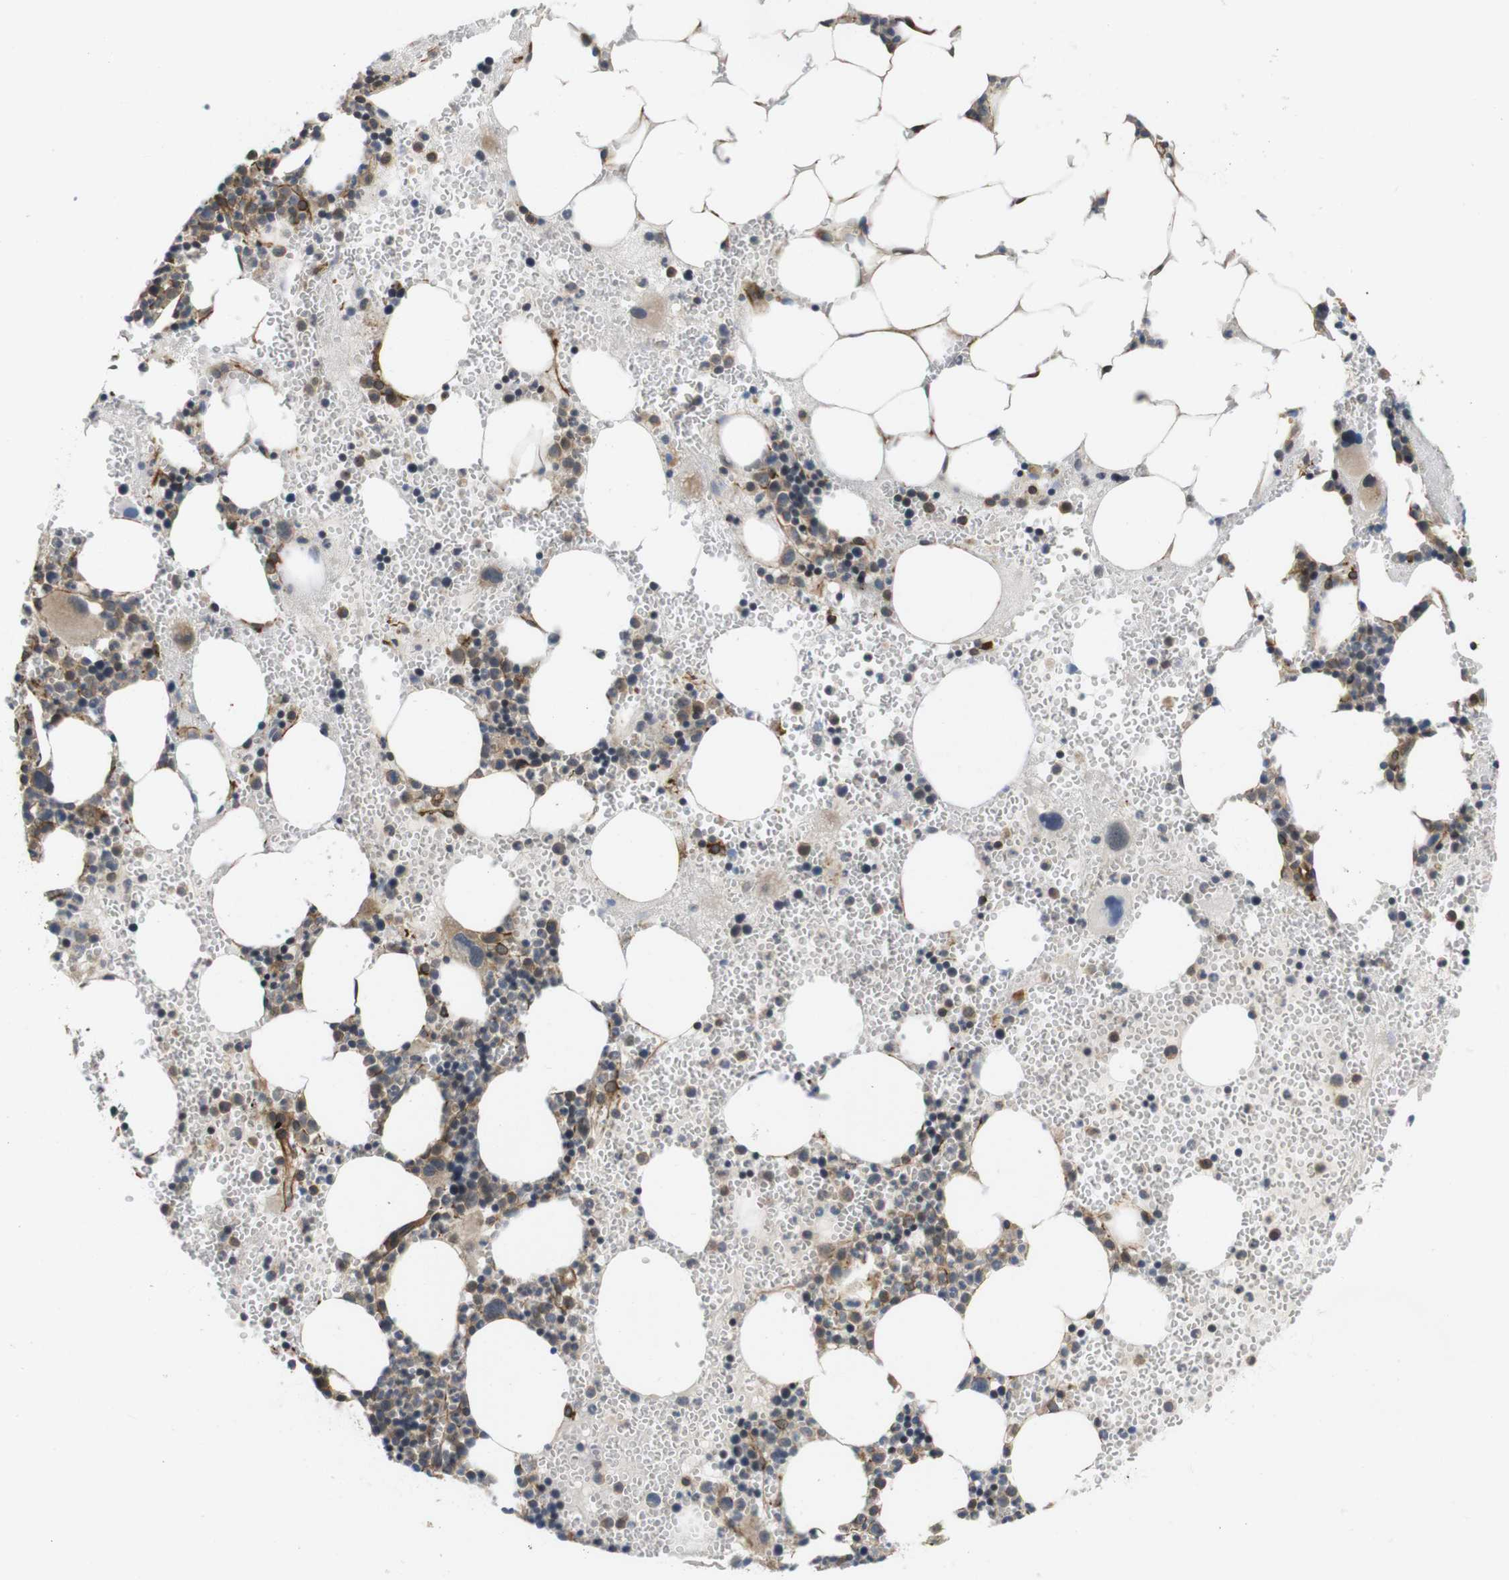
{"staining": {"intensity": "moderate", "quantity": ">75%", "location": "cytoplasmic/membranous"}, "tissue": "bone marrow", "cell_type": "Hematopoietic cells", "image_type": "normal", "snomed": [{"axis": "morphology", "description": "Normal tissue, NOS"}, {"axis": "morphology", "description": "Inflammation, NOS"}, {"axis": "topography", "description": "Bone marrow"}], "caption": "Protein analysis of normal bone marrow shows moderate cytoplasmic/membranous expression in approximately >75% of hematopoietic cells. (brown staining indicates protein expression, while blue staining denotes nuclei).", "gene": "ZDHHC5", "patient": {"sex": "female", "age": 76}}